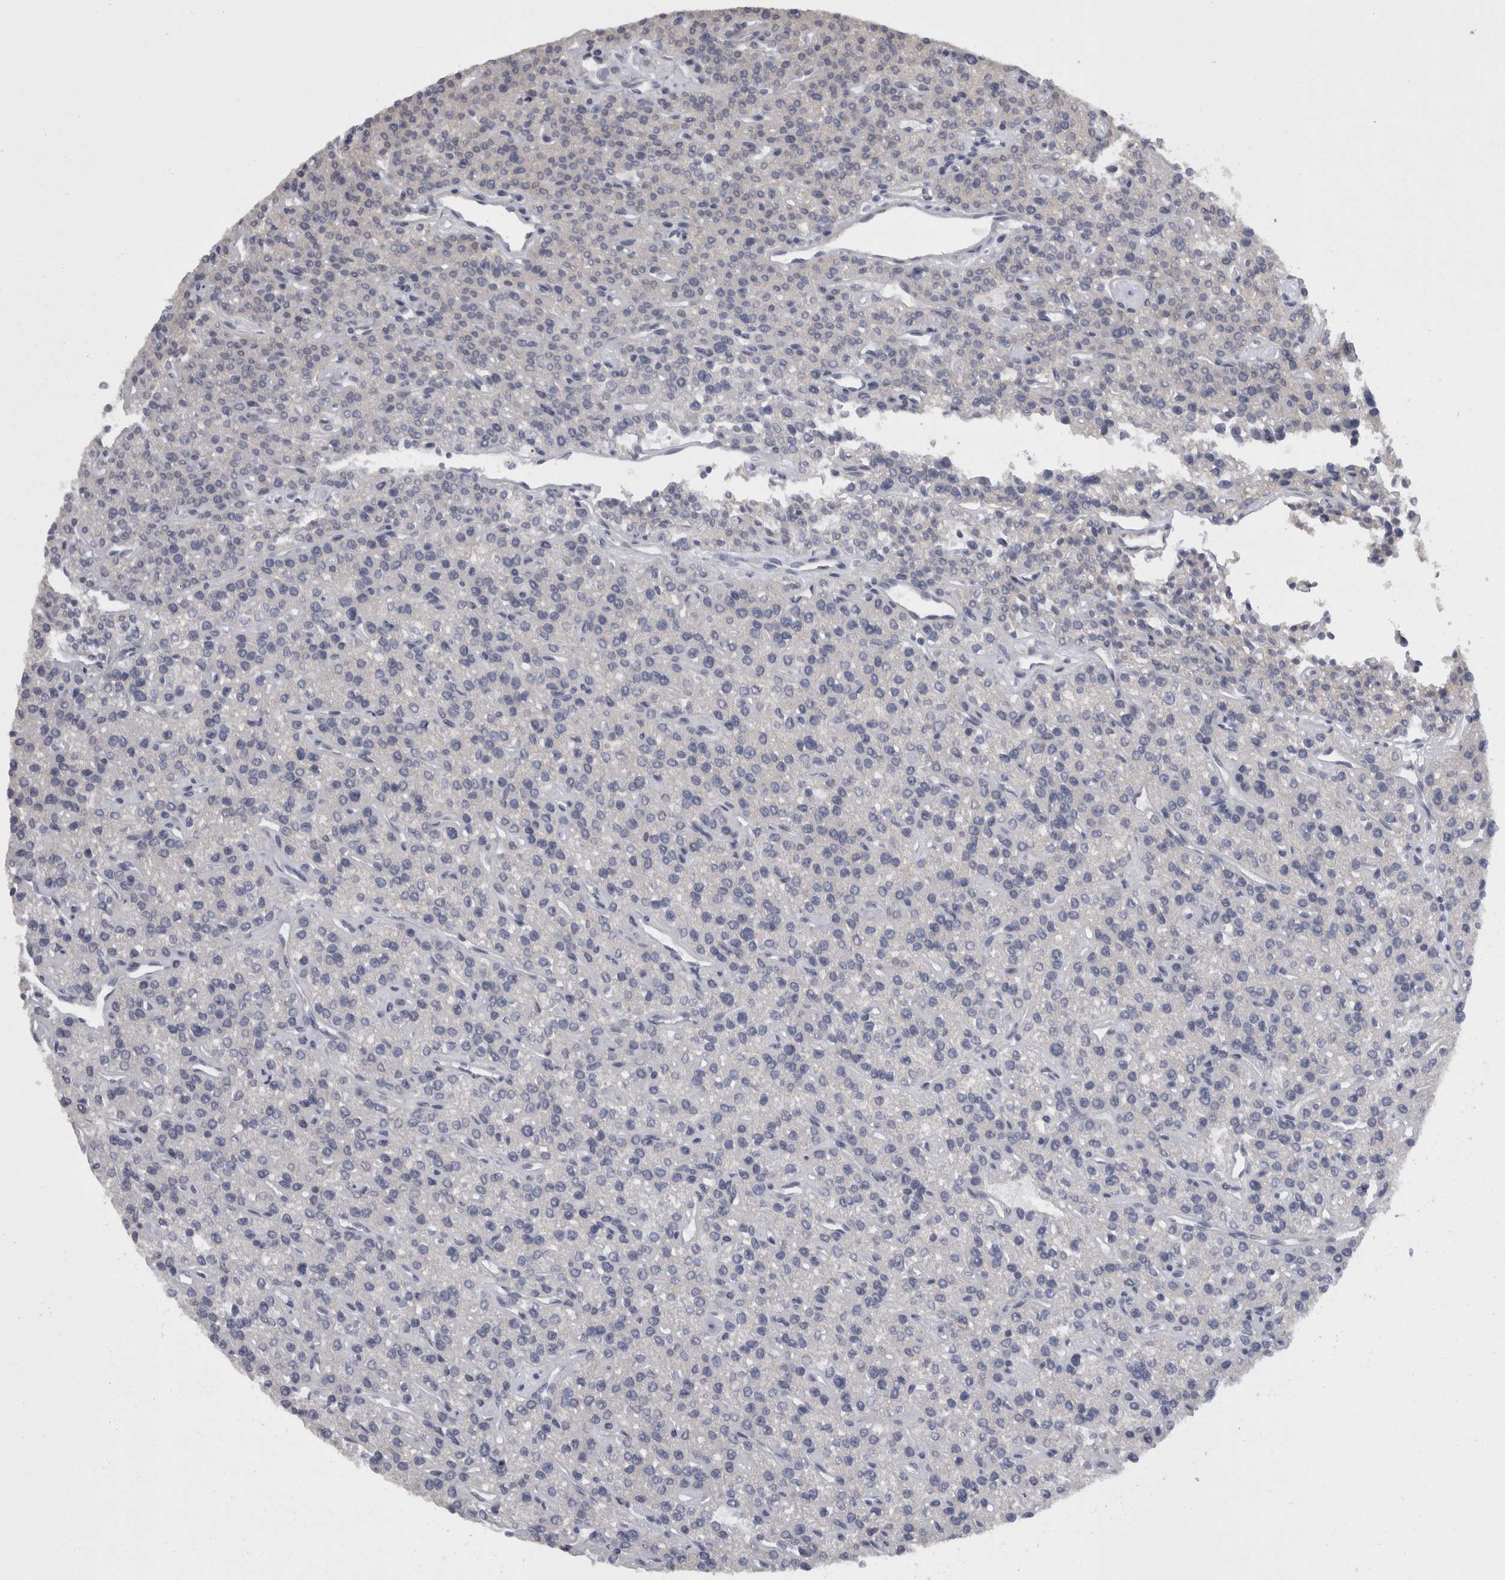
{"staining": {"intensity": "weak", "quantity": "<25%", "location": "cytoplasmic/membranous"}, "tissue": "parathyroid gland", "cell_type": "Glandular cells", "image_type": "normal", "snomed": [{"axis": "morphology", "description": "Normal tissue, NOS"}, {"axis": "topography", "description": "Parathyroid gland"}], "caption": "Histopathology image shows no protein positivity in glandular cells of normal parathyroid gland.", "gene": "CAMK2D", "patient": {"sex": "male", "age": 46}}